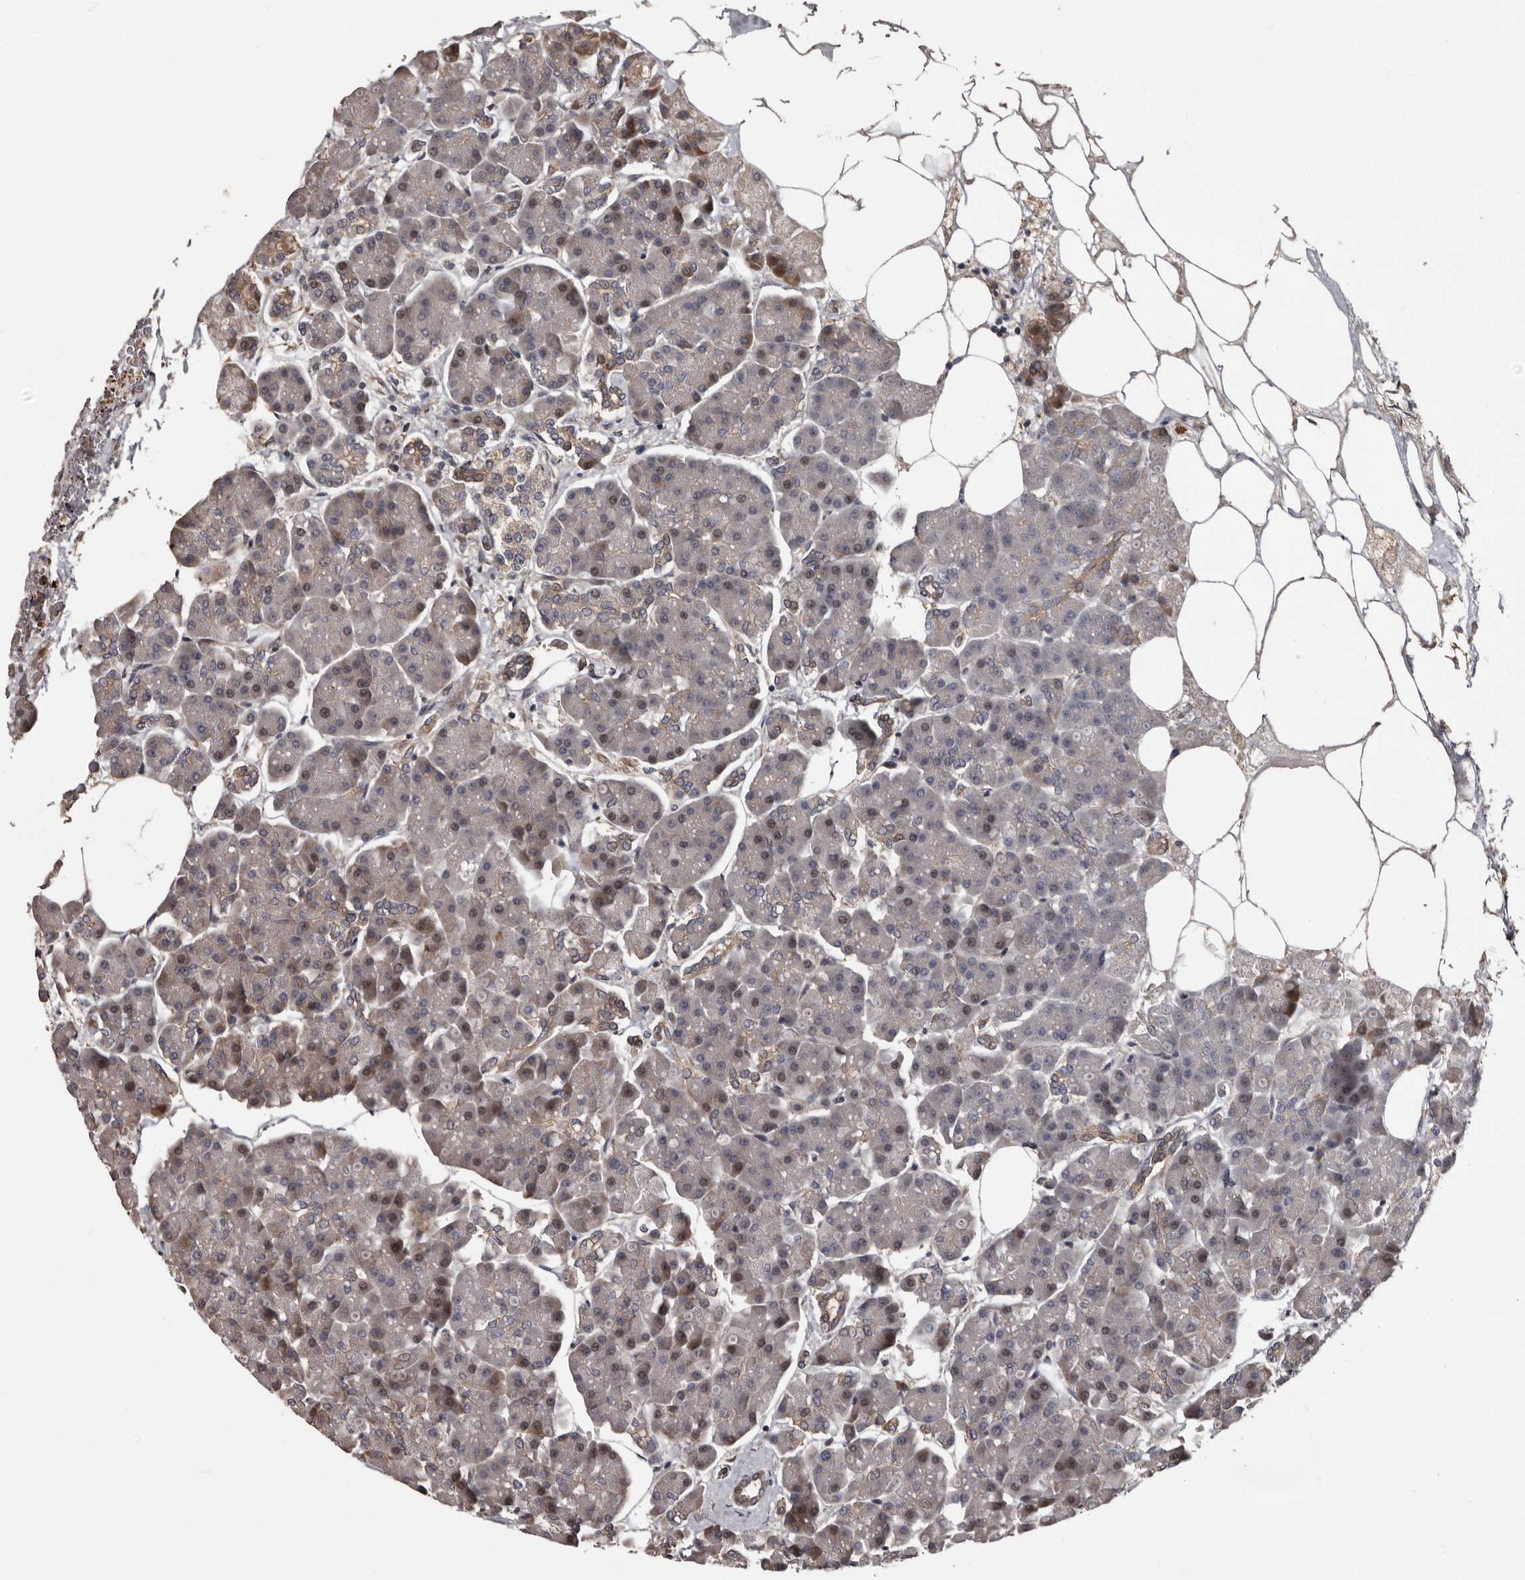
{"staining": {"intensity": "moderate", "quantity": "25%-75%", "location": "cytoplasmic/membranous"}, "tissue": "pancreas", "cell_type": "Exocrine glandular cells", "image_type": "normal", "snomed": [{"axis": "morphology", "description": "Normal tissue, NOS"}, {"axis": "topography", "description": "Pancreas"}], "caption": "IHC of normal pancreas reveals medium levels of moderate cytoplasmic/membranous expression in about 25%-75% of exocrine glandular cells.", "gene": "SERTAD4", "patient": {"sex": "female", "age": 70}}